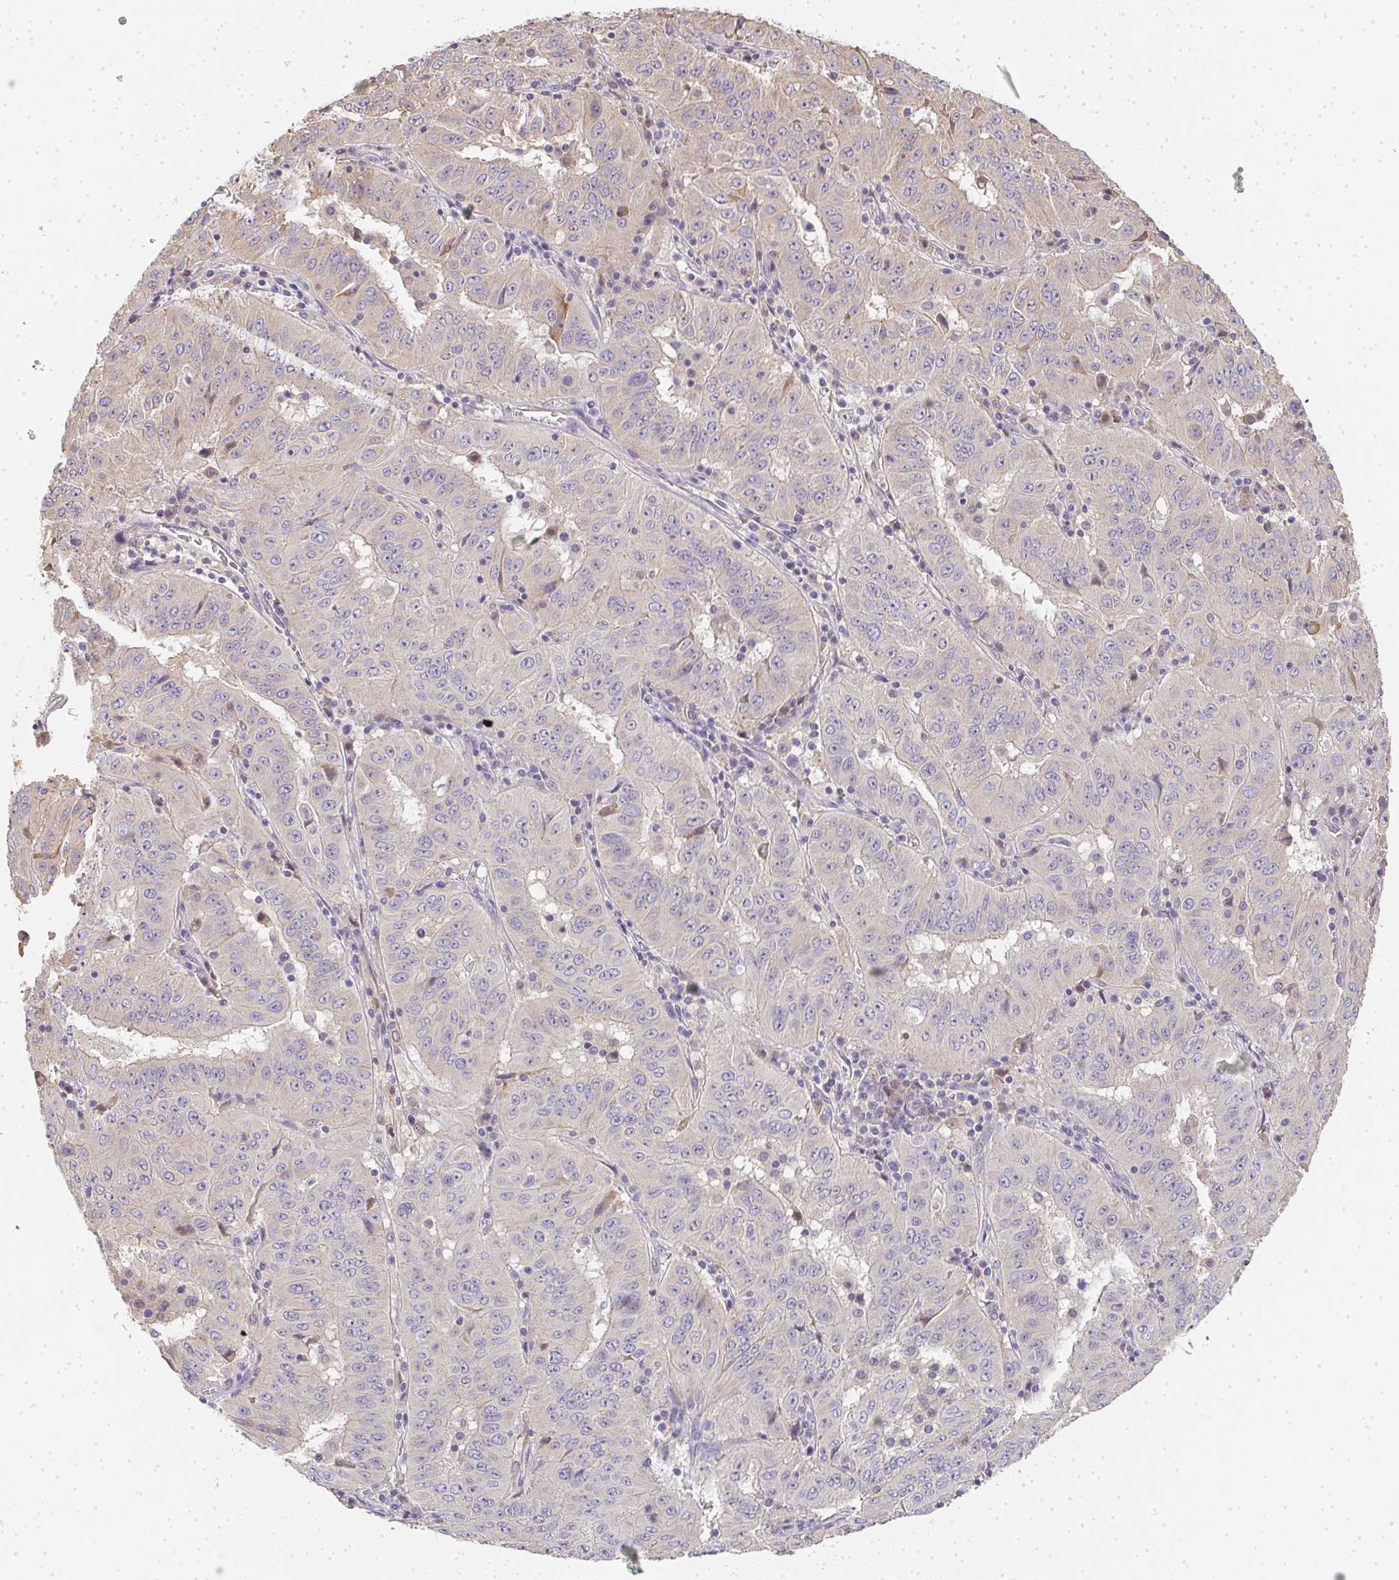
{"staining": {"intensity": "weak", "quantity": "<25%", "location": "cytoplasmic/membranous"}, "tissue": "pancreatic cancer", "cell_type": "Tumor cells", "image_type": "cancer", "snomed": [{"axis": "morphology", "description": "Adenocarcinoma, NOS"}, {"axis": "topography", "description": "Pancreas"}], "caption": "Immunohistochemical staining of pancreatic cancer (adenocarcinoma) shows no significant staining in tumor cells.", "gene": "SLC35B3", "patient": {"sex": "male", "age": 63}}